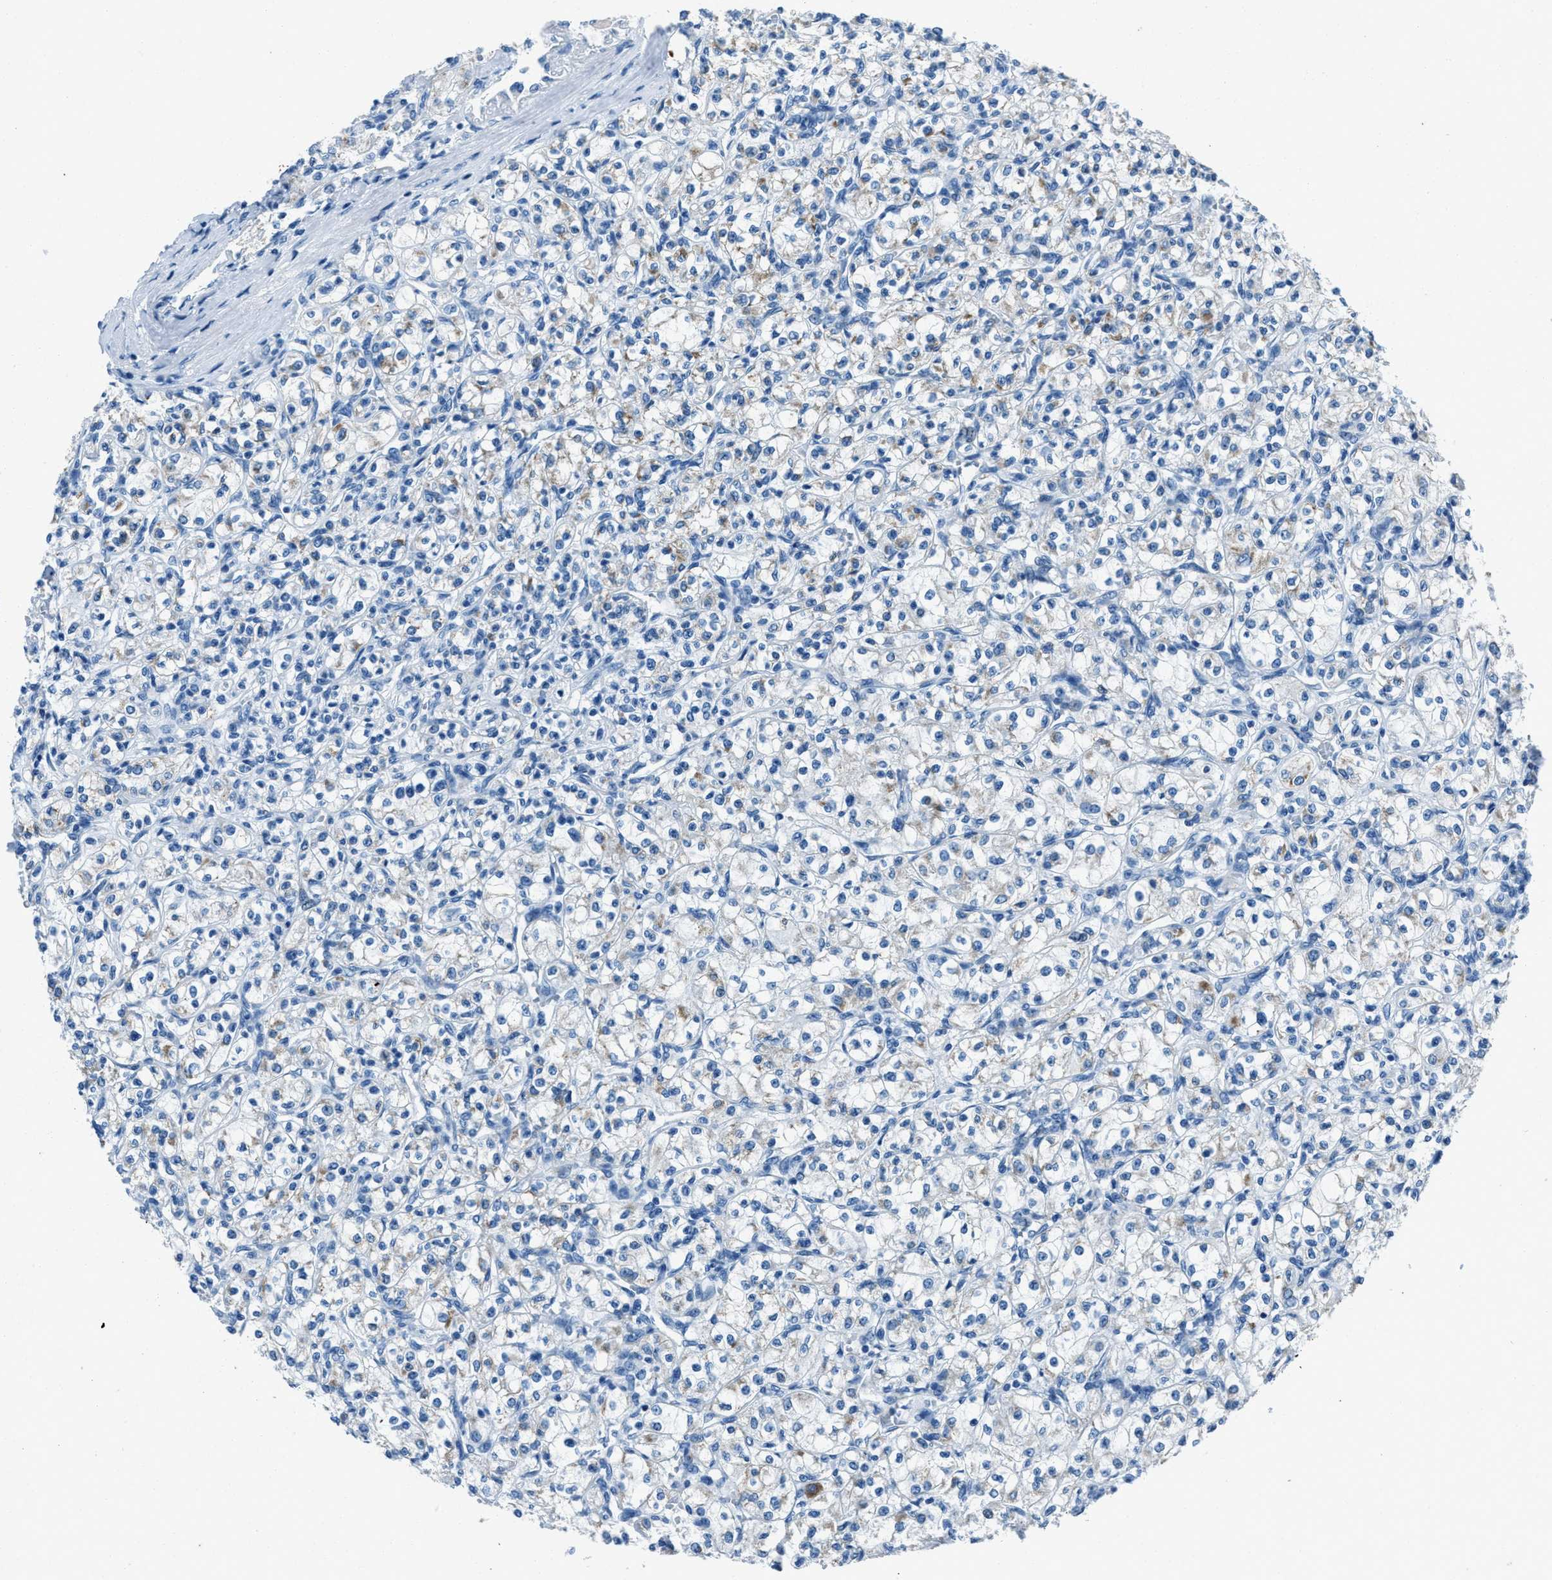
{"staining": {"intensity": "negative", "quantity": "none", "location": "none"}, "tissue": "renal cancer", "cell_type": "Tumor cells", "image_type": "cancer", "snomed": [{"axis": "morphology", "description": "Adenocarcinoma, NOS"}, {"axis": "topography", "description": "Kidney"}], "caption": "Renal cancer was stained to show a protein in brown. There is no significant positivity in tumor cells.", "gene": "AMACR", "patient": {"sex": "male", "age": 77}}